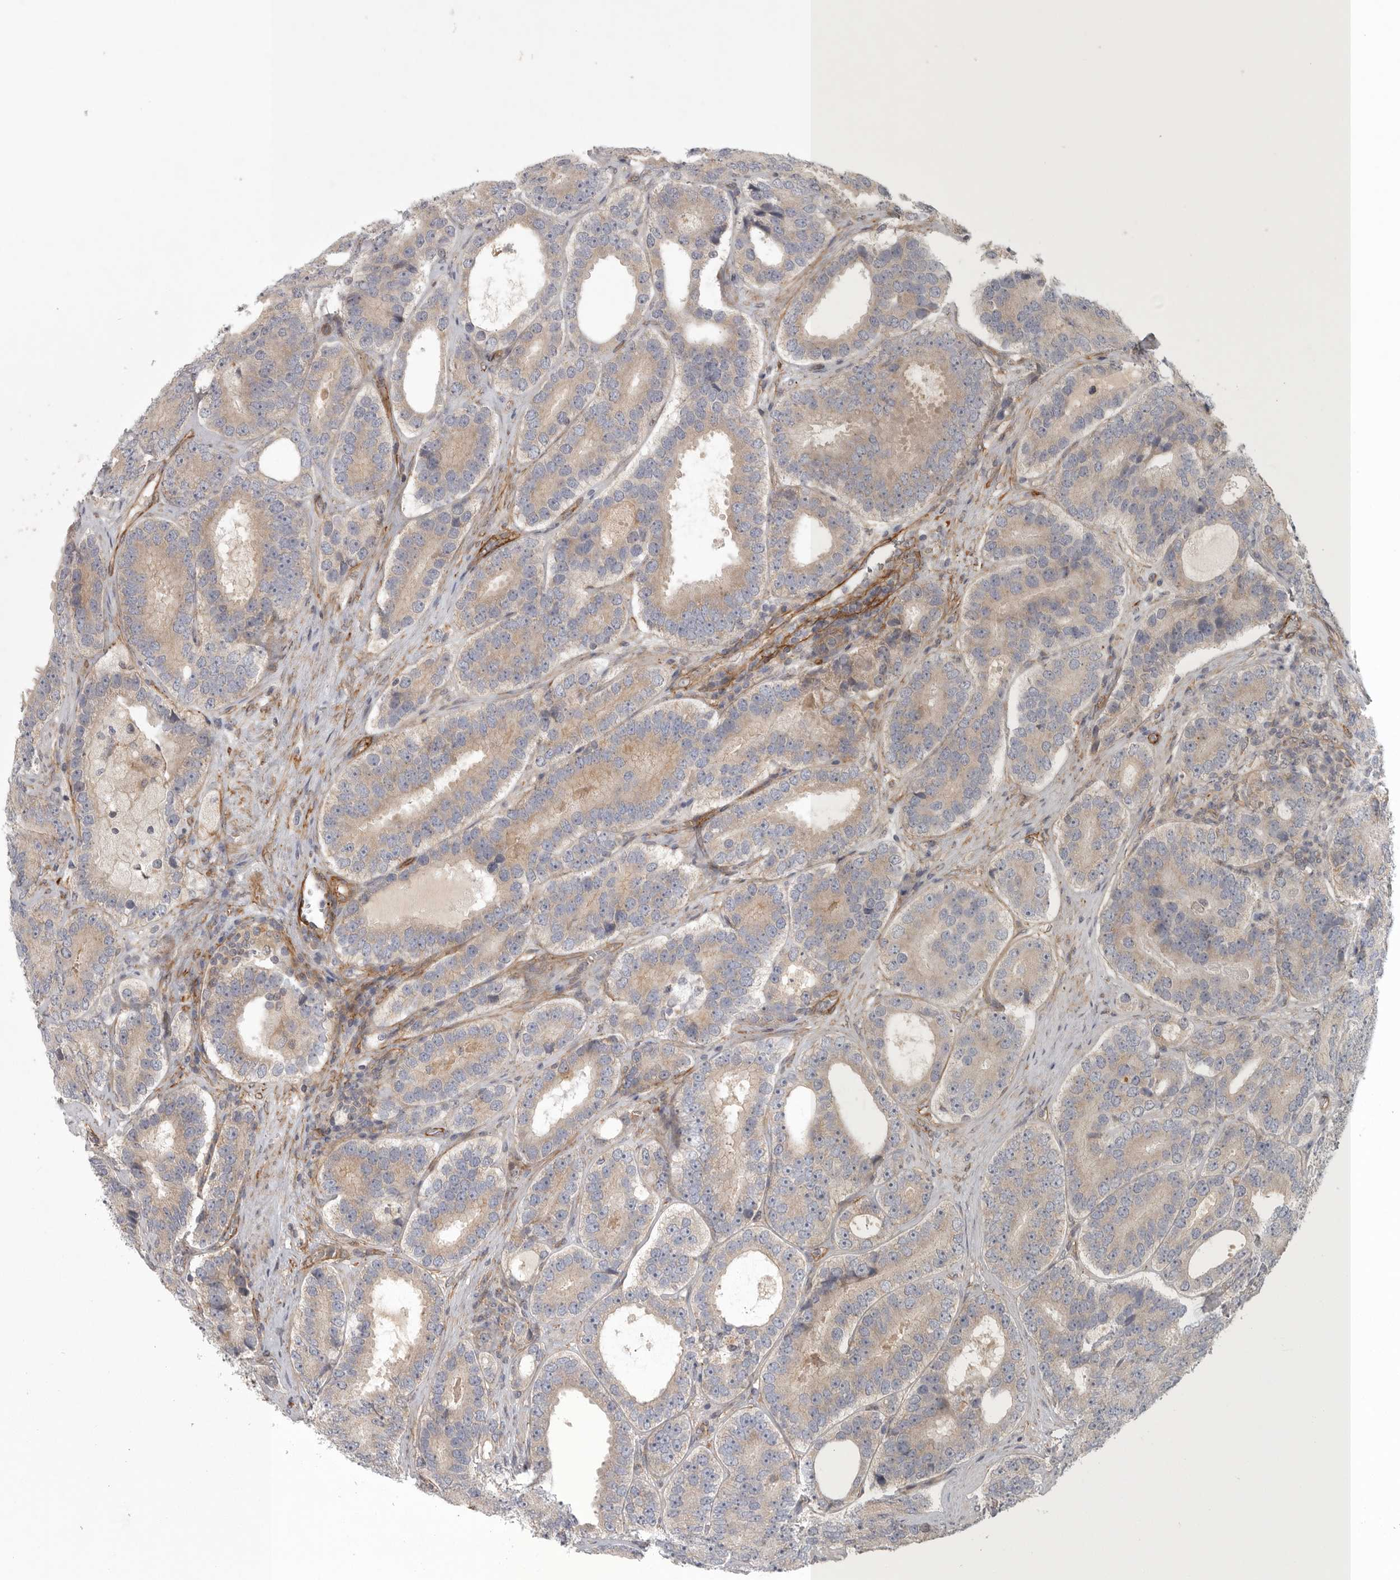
{"staining": {"intensity": "weak", "quantity": ">75%", "location": "cytoplasmic/membranous"}, "tissue": "prostate cancer", "cell_type": "Tumor cells", "image_type": "cancer", "snomed": [{"axis": "morphology", "description": "Adenocarcinoma, High grade"}, {"axis": "topography", "description": "Prostate"}], "caption": "This image reveals immunohistochemistry (IHC) staining of prostate adenocarcinoma (high-grade), with low weak cytoplasmic/membranous staining in approximately >75% of tumor cells.", "gene": "LONRF1", "patient": {"sex": "male", "age": 56}}